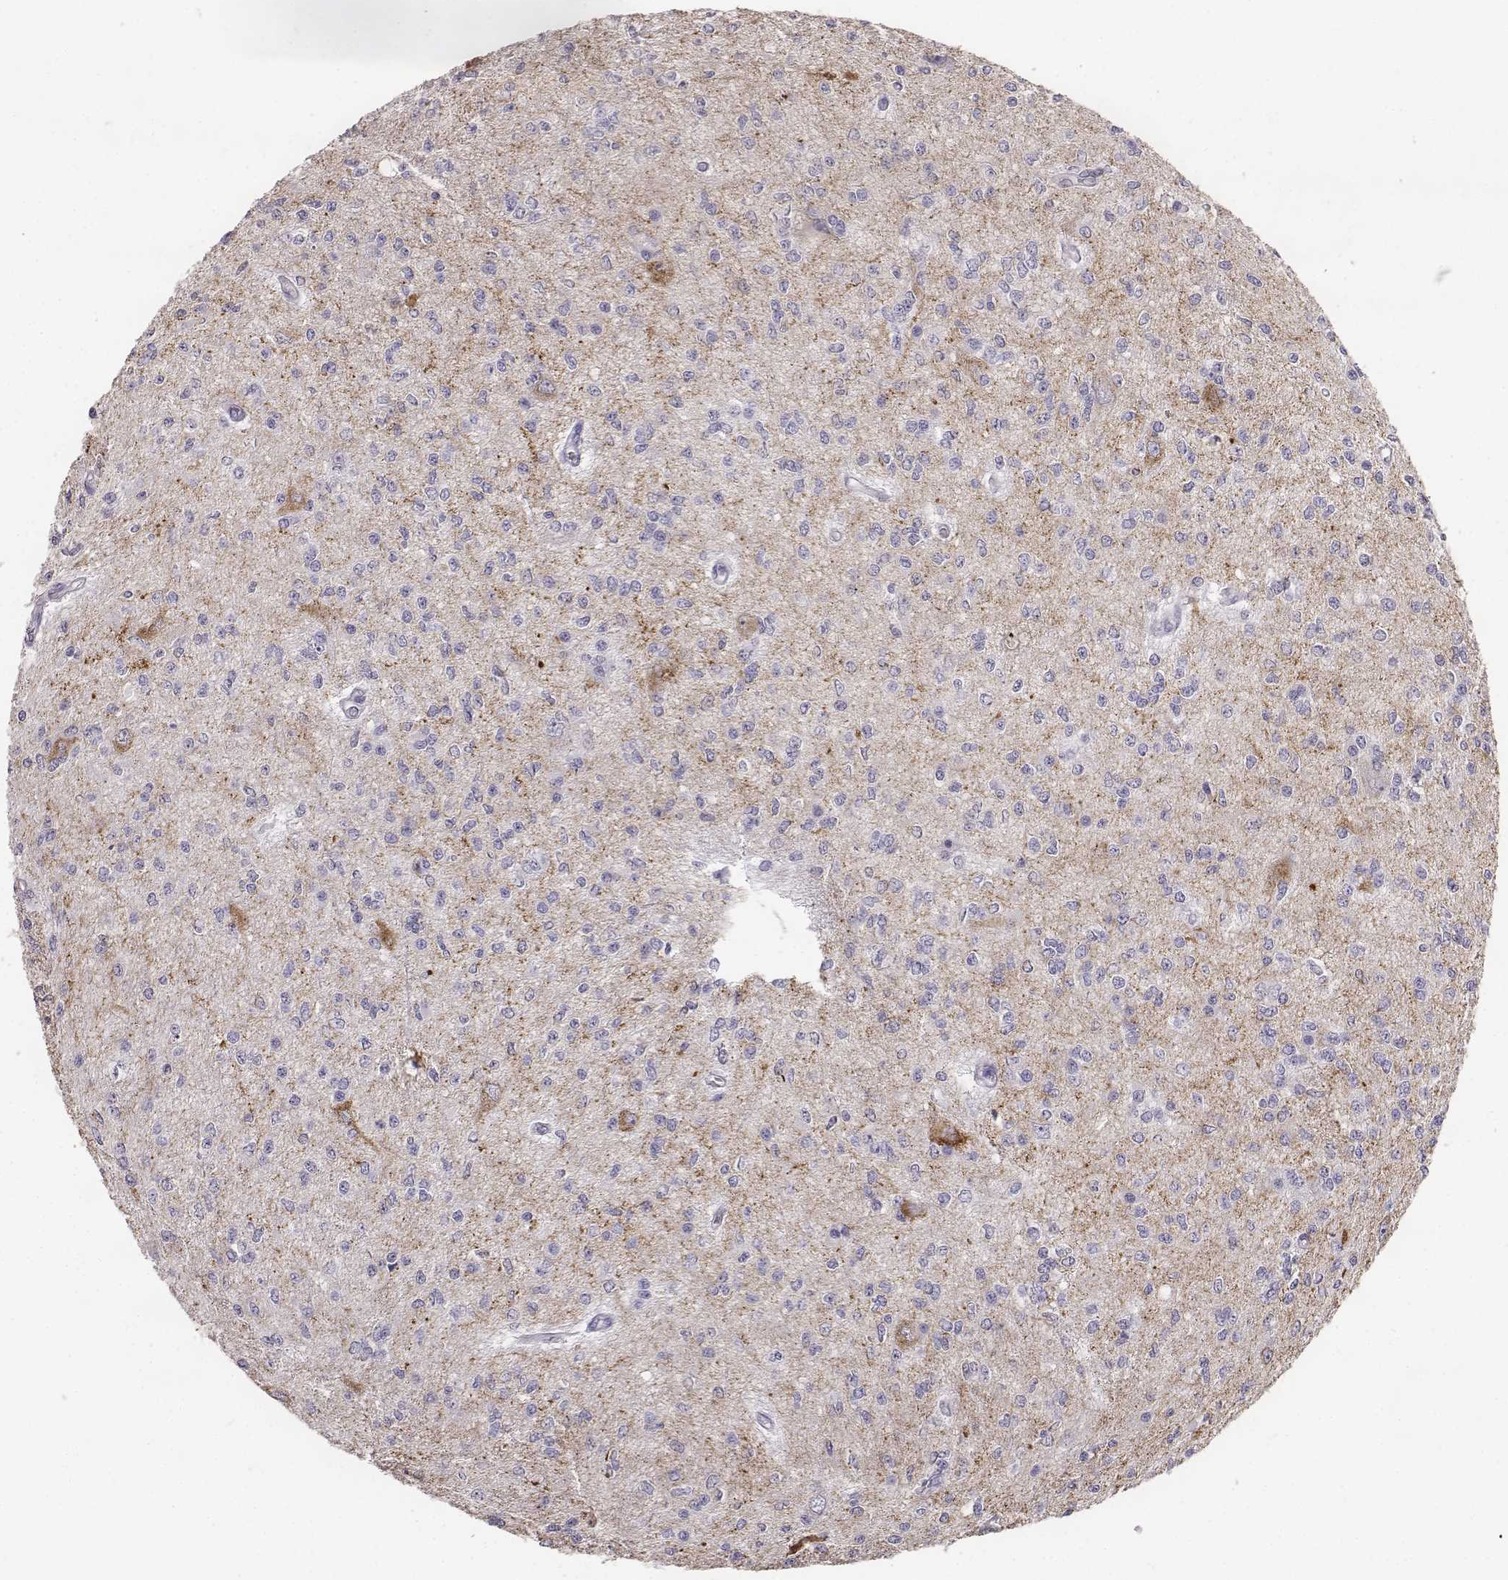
{"staining": {"intensity": "negative", "quantity": "none", "location": "none"}, "tissue": "glioma", "cell_type": "Tumor cells", "image_type": "cancer", "snomed": [{"axis": "morphology", "description": "Glioma, malignant, Low grade"}, {"axis": "topography", "description": "Brain"}], "caption": "This is an immunohistochemistry photomicrograph of malignant glioma (low-grade). There is no positivity in tumor cells.", "gene": "NPTXR", "patient": {"sex": "male", "age": 67}}